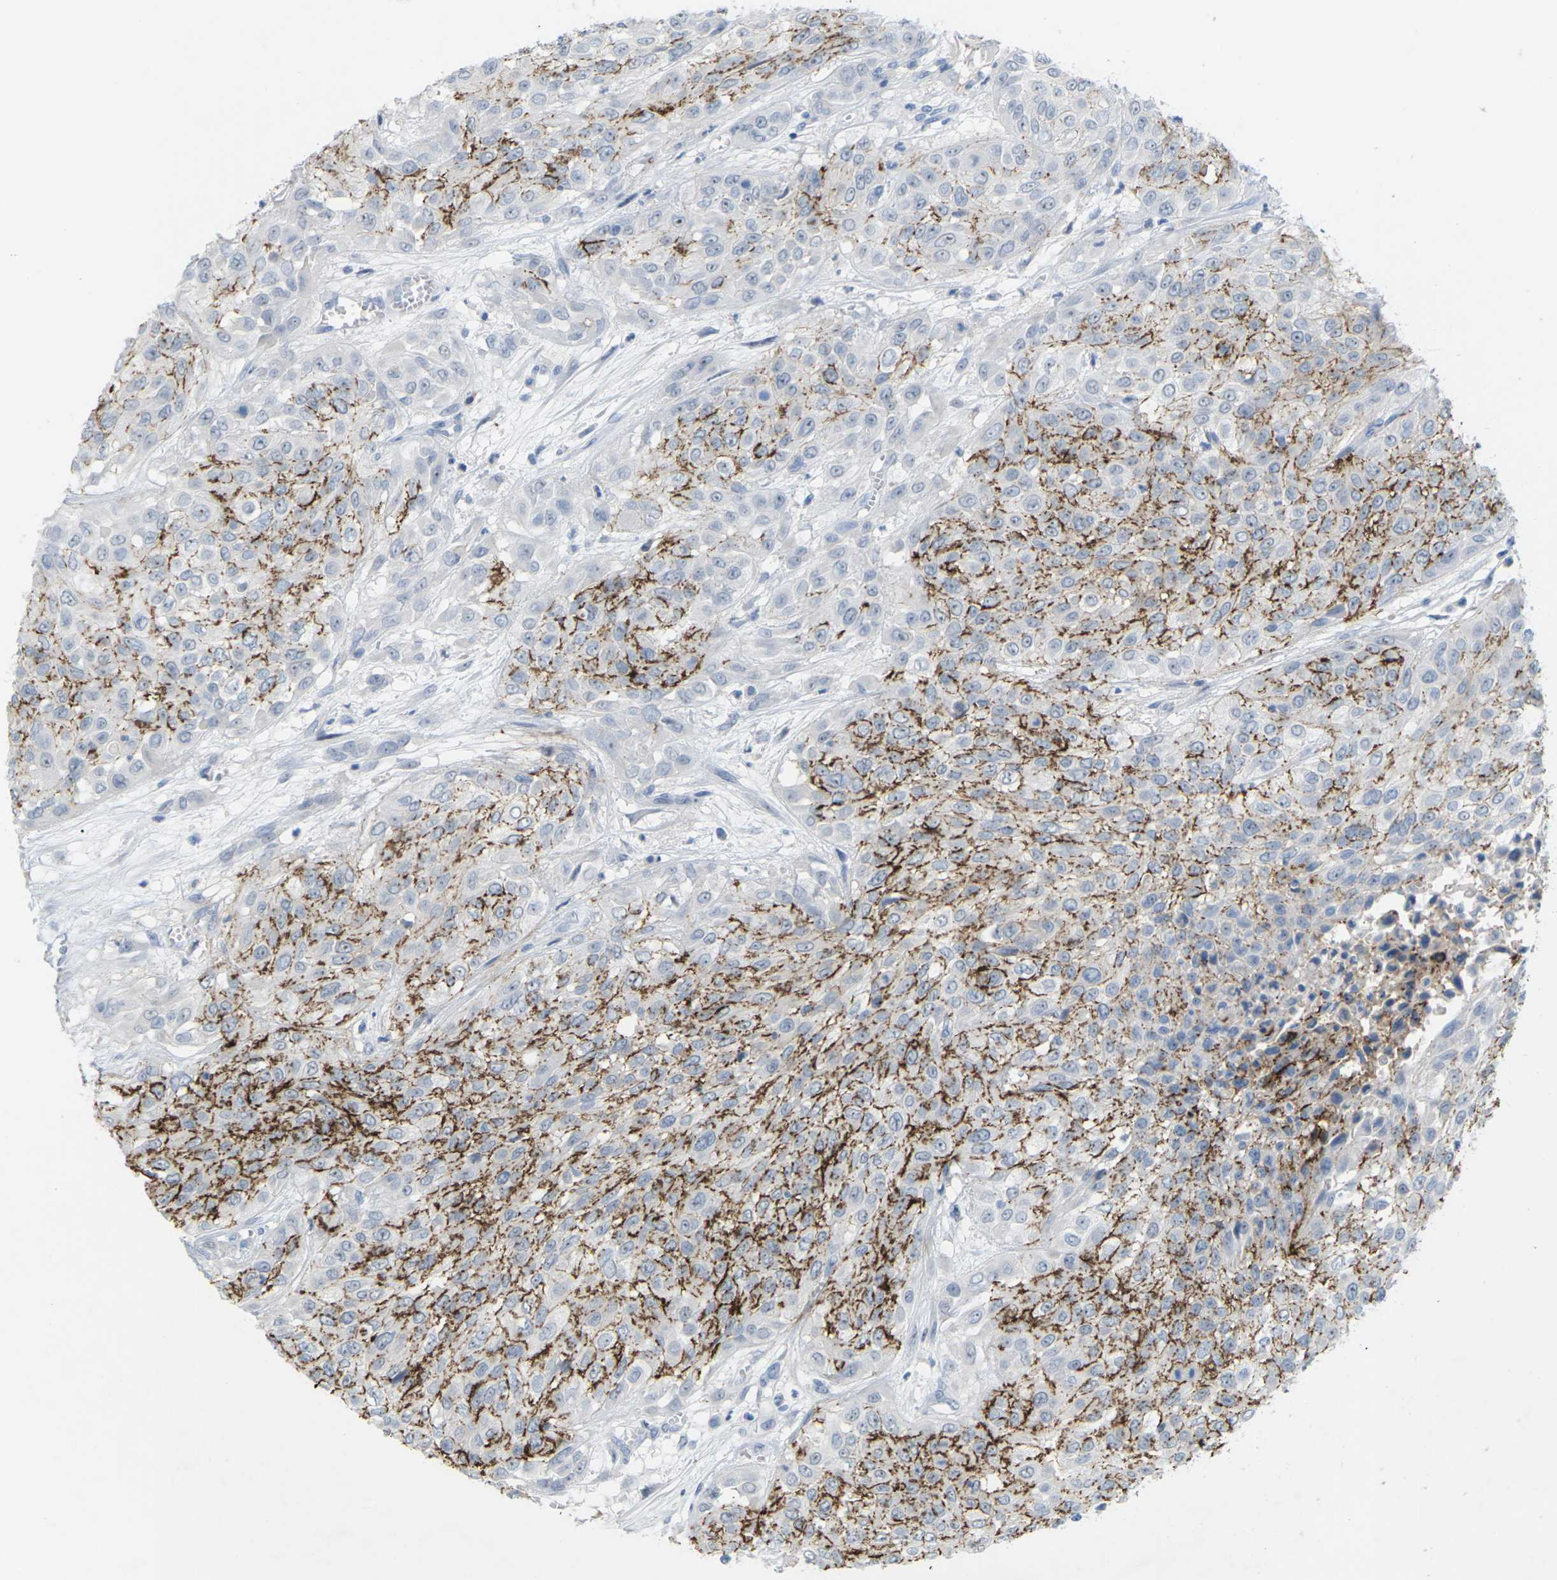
{"staining": {"intensity": "moderate", "quantity": "25%-75%", "location": "cytoplasmic/membranous"}, "tissue": "urothelial cancer", "cell_type": "Tumor cells", "image_type": "cancer", "snomed": [{"axis": "morphology", "description": "Urothelial carcinoma, High grade"}, {"axis": "topography", "description": "Urinary bladder"}], "caption": "Human urothelial cancer stained with a brown dye shows moderate cytoplasmic/membranous positive staining in approximately 25%-75% of tumor cells.", "gene": "CLDN3", "patient": {"sex": "male", "age": 57}}